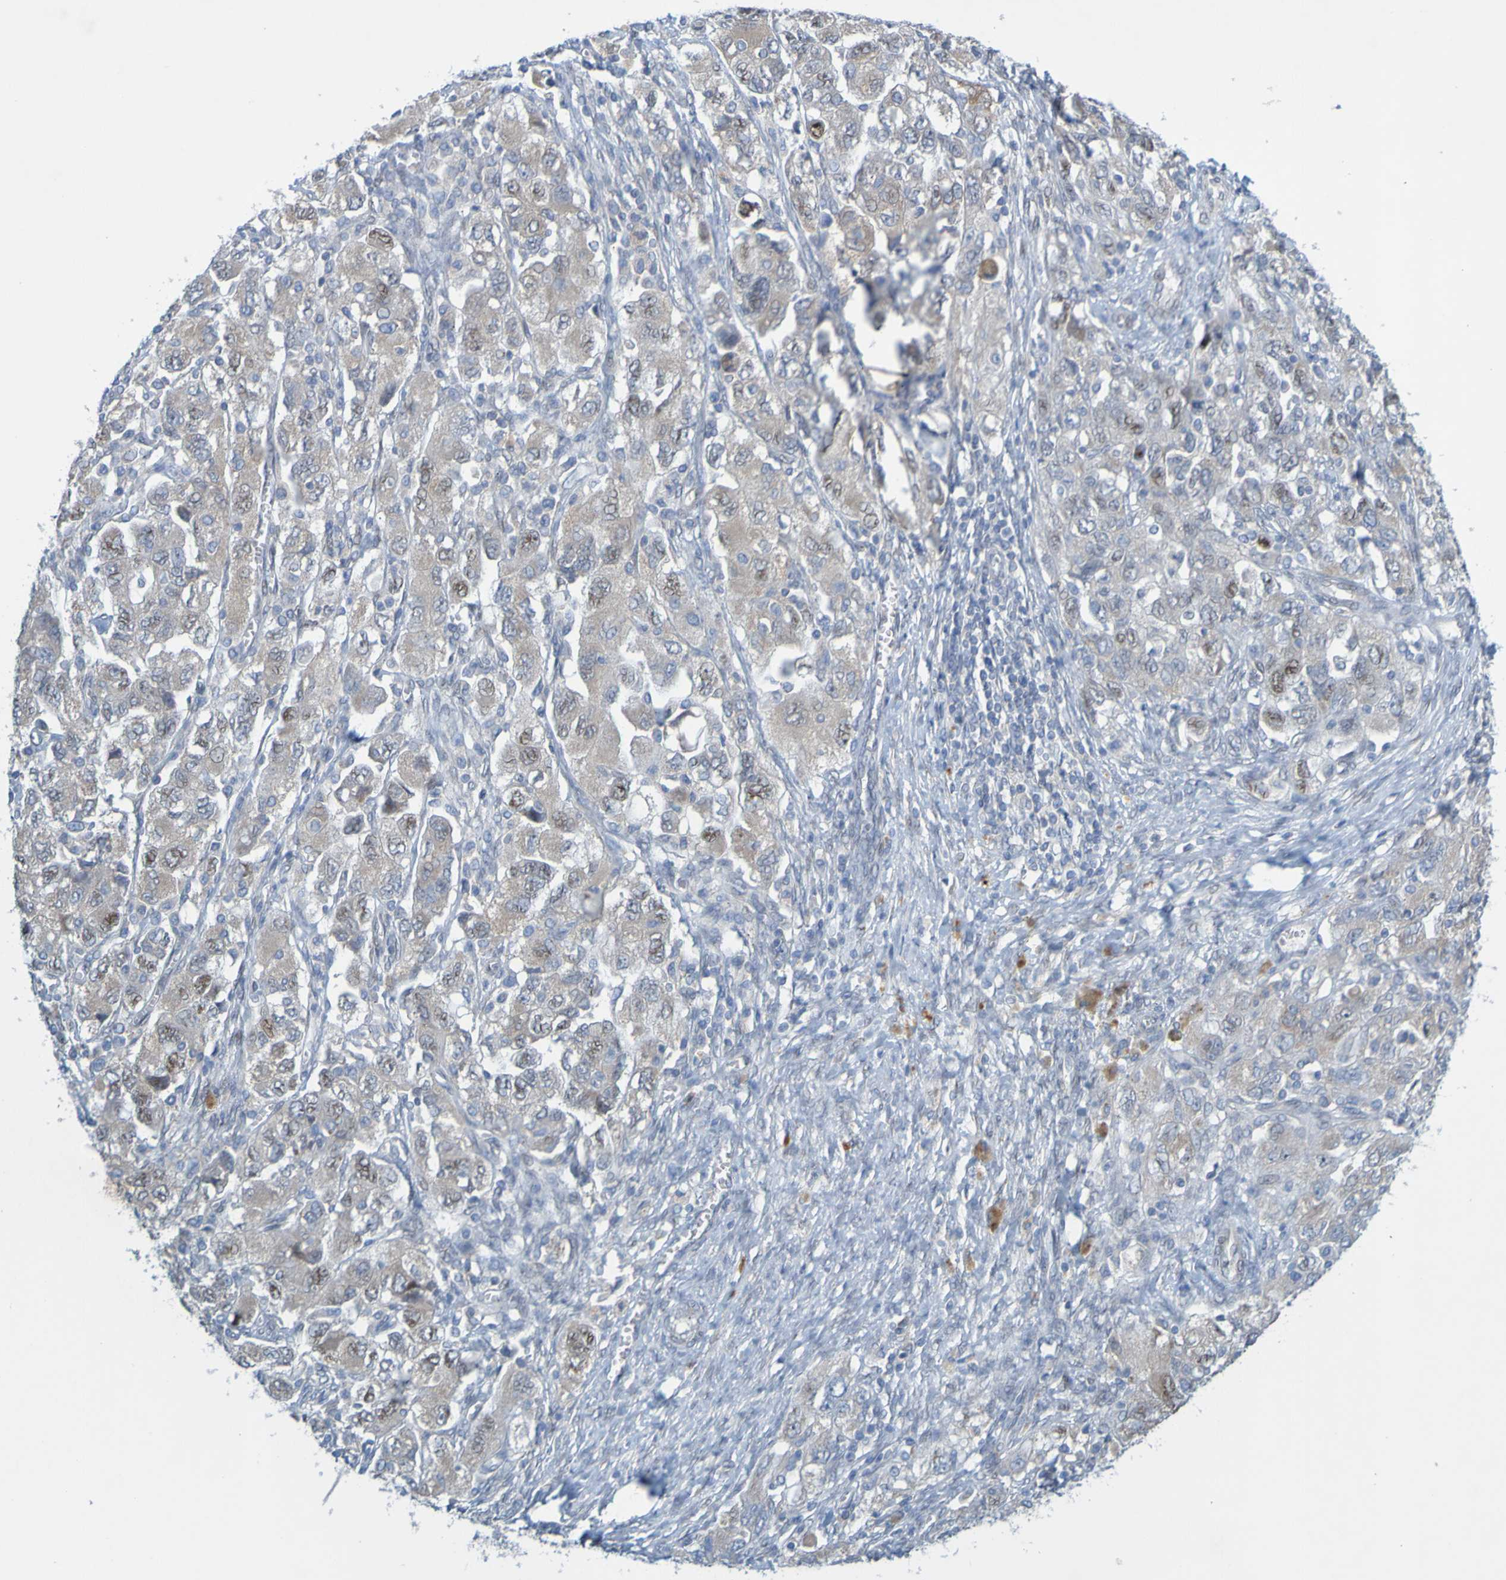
{"staining": {"intensity": "weak", "quantity": ">75%", "location": "cytoplasmic/membranous"}, "tissue": "ovarian cancer", "cell_type": "Tumor cells", "image_type": "cancer", "snomed": [{"axis": "morphology", "description": "Carcinoma, NOS"}, {"axis": "morphology", "description": "Cystadenocarcinoma, serous, NOS"}, {"axis": "topography", "description": "Ovary"}], "caption": "The image reveals staining of ovarian cancer (serous cystadenocarcinoma), revealing weak cytoplasmic/membranous protein positivity (brown color) within tumor cells. (DAB (3,3'-diaminobenzidine) IHC with brightfield microscopy, high magnification).", "gene": "MAG", "patient": {"sex": "female", "age": 69}}